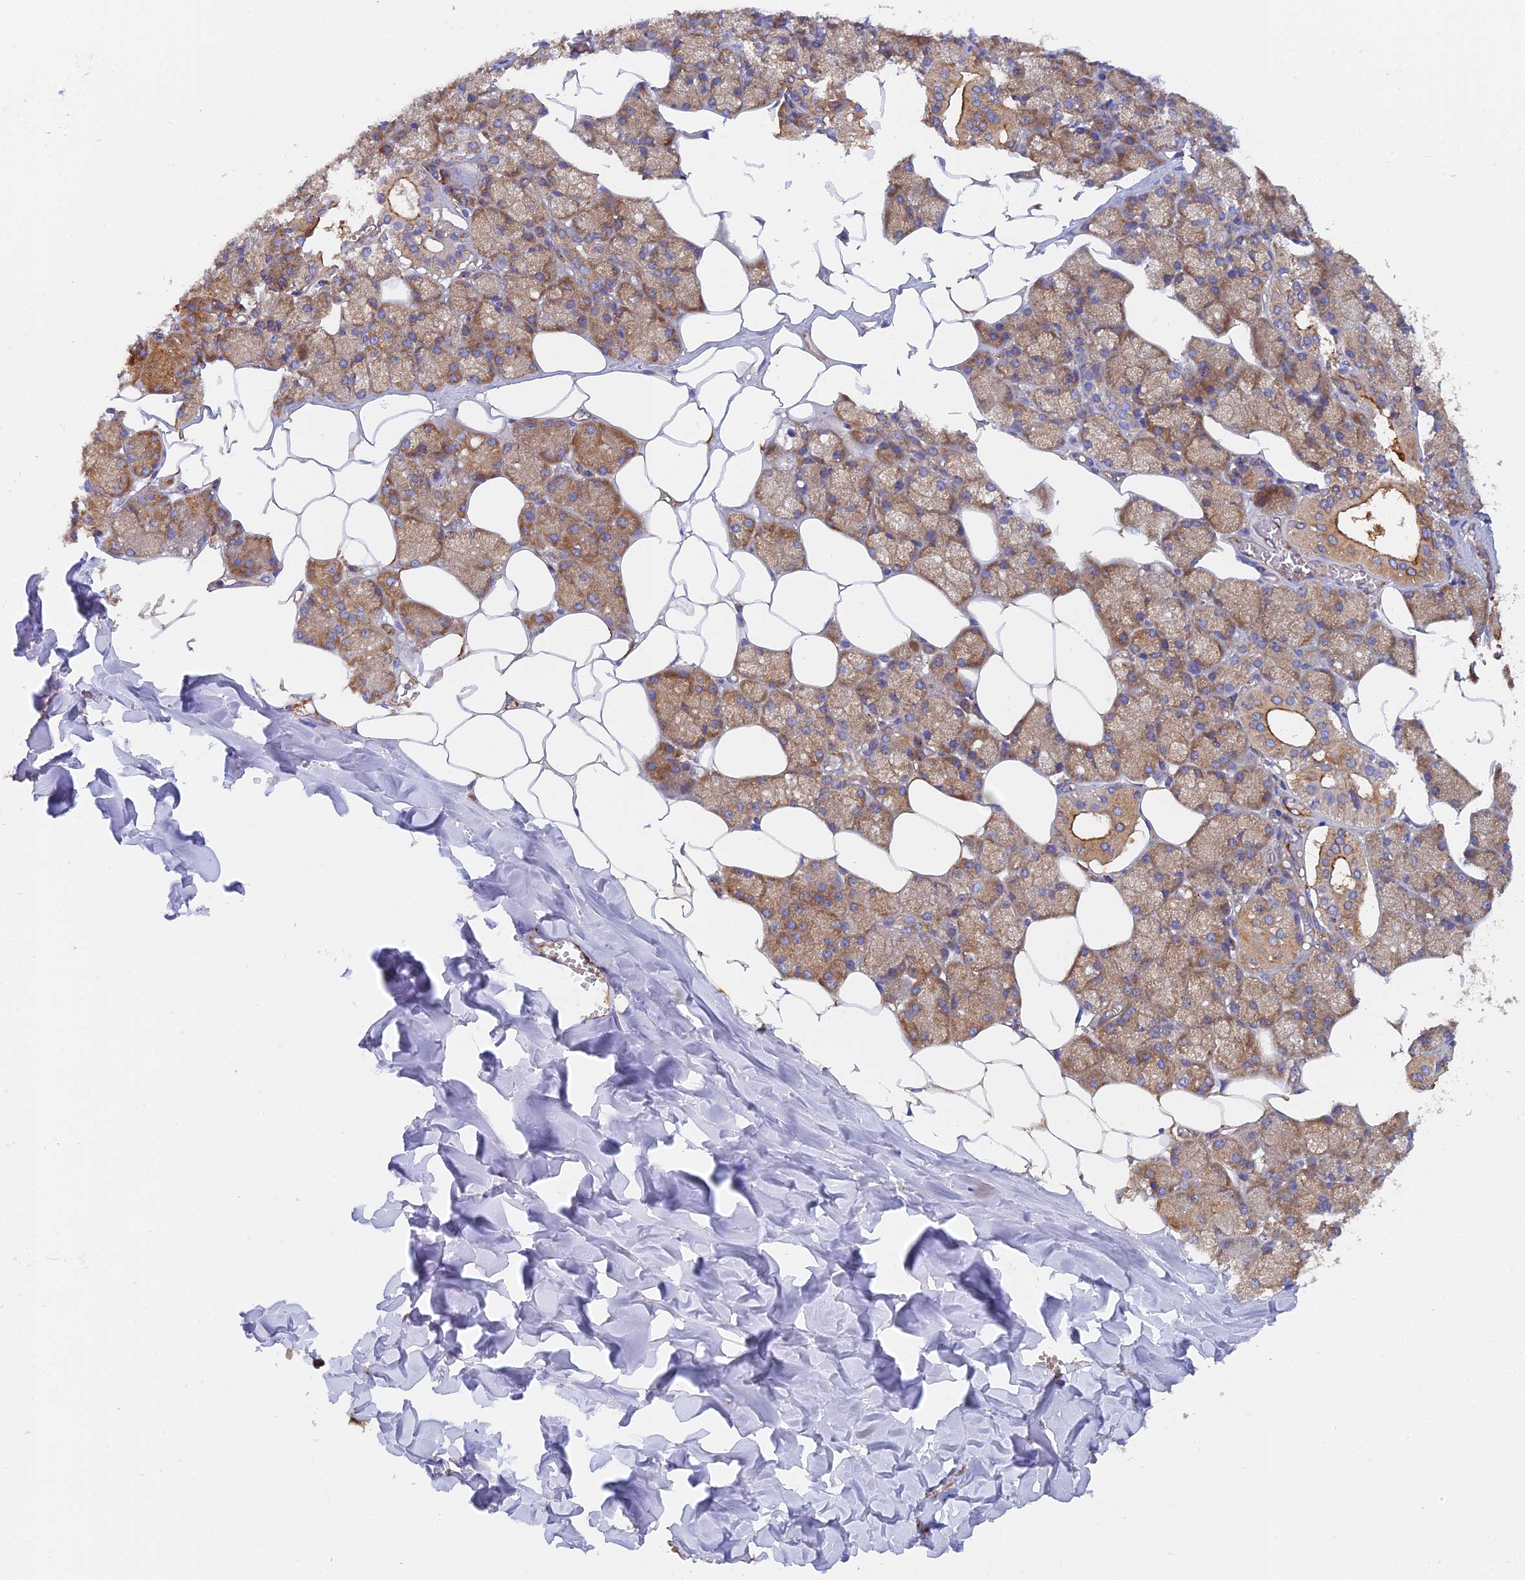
{"staining": {"intensity": "moderate", "quantity": ">75%", "location": "cytoplasmic/membranous"}, "tissue": "salivary gland", "cell_type": "Glandular cells", "image_type": "normal", "snomed": [{"axis": "morphology", "description": "Normal tissue, NOS"}, {"axis": "topography", "description": "Salivary gland"}], "caption": "This photomicrograph reveals immunohistochemistry staining of unremarkable human salivary gland, with medium moderate cytoplasmic/membranous expression in about >75% of glandular cells.", "gene": "DCTN2", "patient": {"sex": "male", "age": 62}}